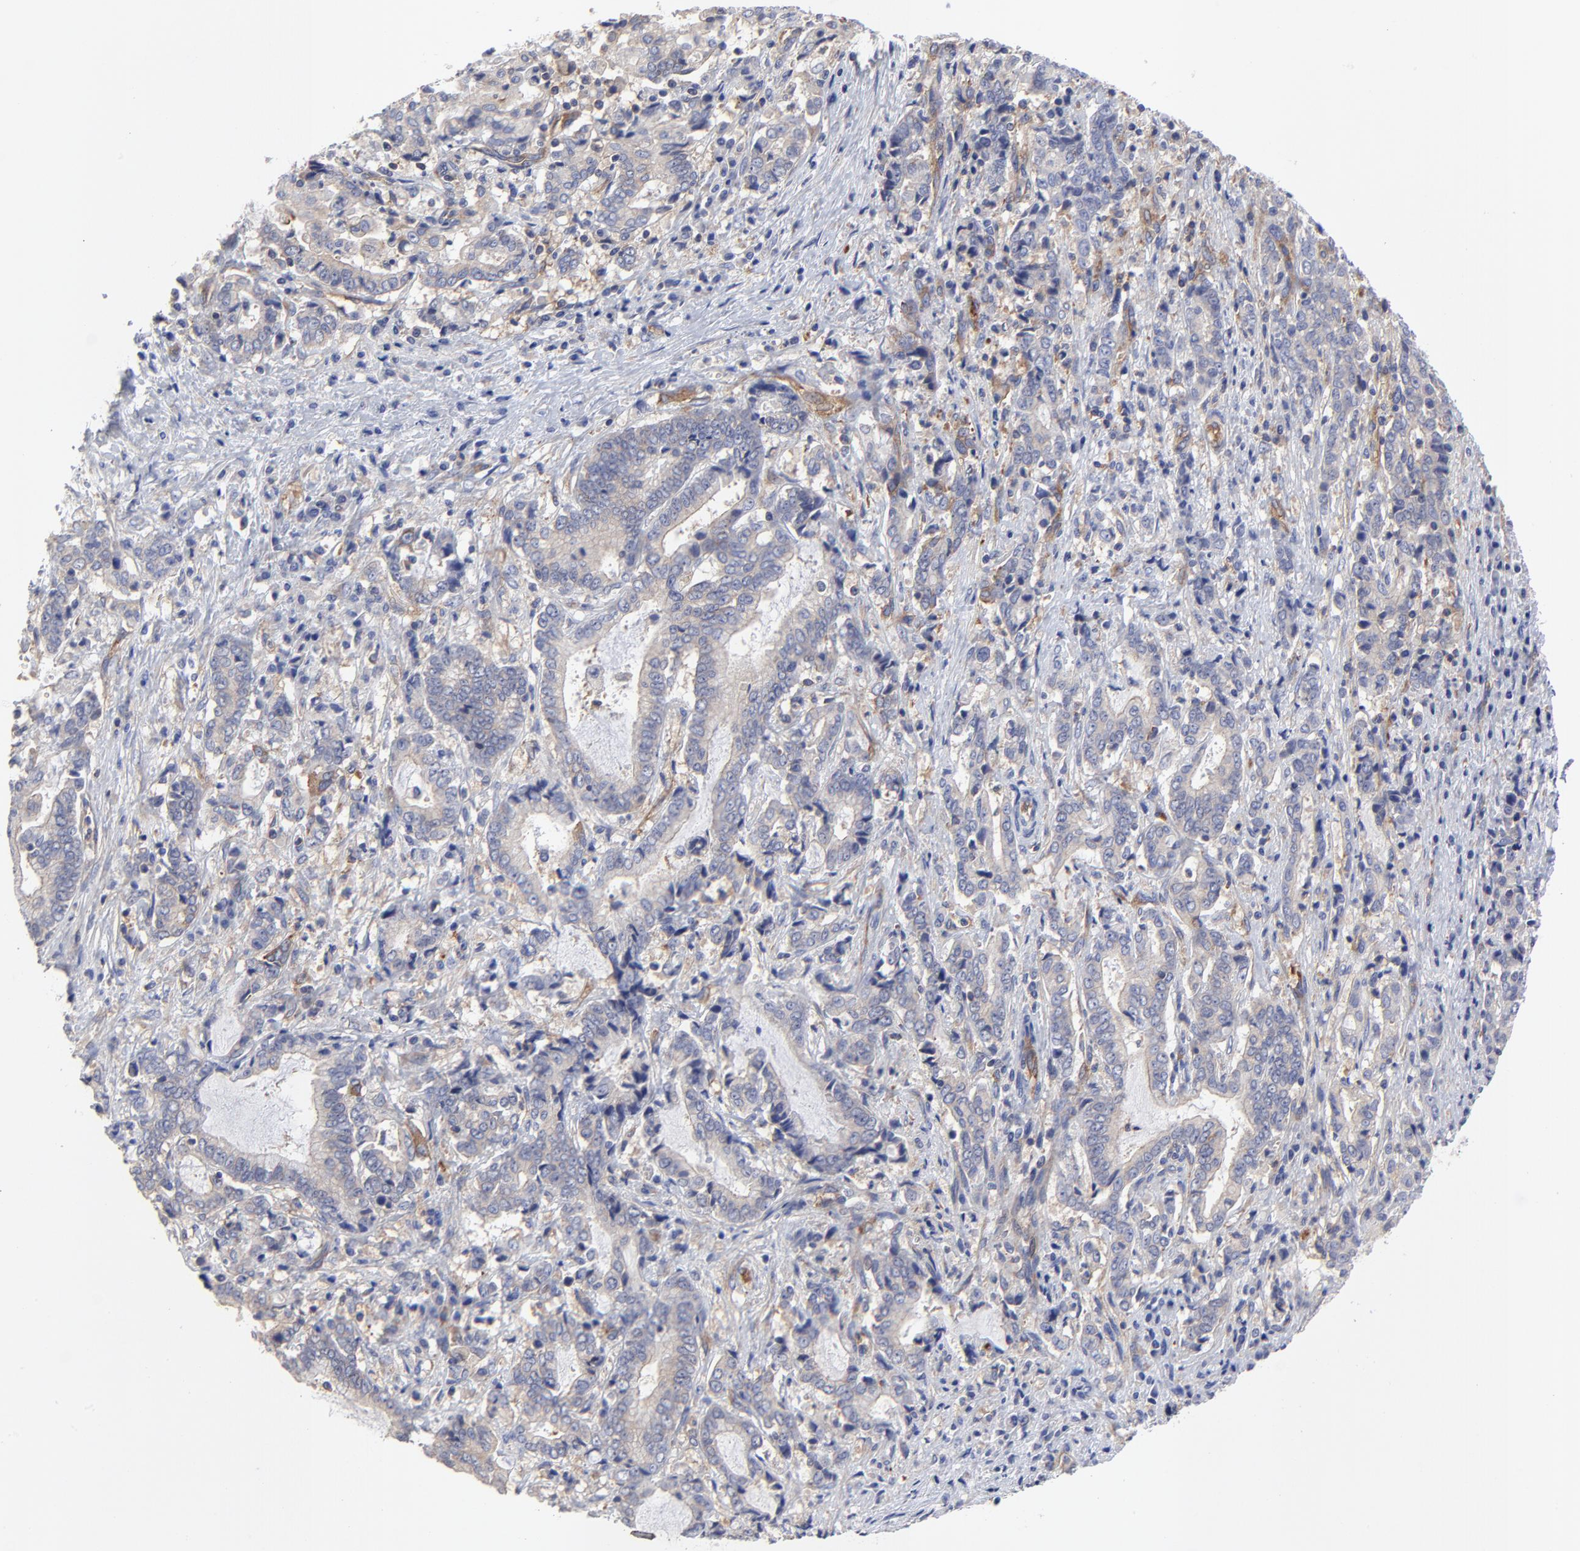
{"staining": {"intensity": "weak", "quantity": "<25%", "location": "cytoplasmic/membranous"}, "tissue": "liver cancer", "cell_type": "Tumor cells", "image_type": "cancer", "snomed": [{"axis": "morphology", "description": "Cholangiocarcinoma"}, {"axis": "topography", "description": "Liver"}], "caption": "High magnification brightfield microscopy of liver cancer stained with DAB (brown) and counterstained with hematoxylin (blue): tumor cells show no significant positivity.", "gene": "SULF2", "patient": {"sex": "male", "age": 57}}